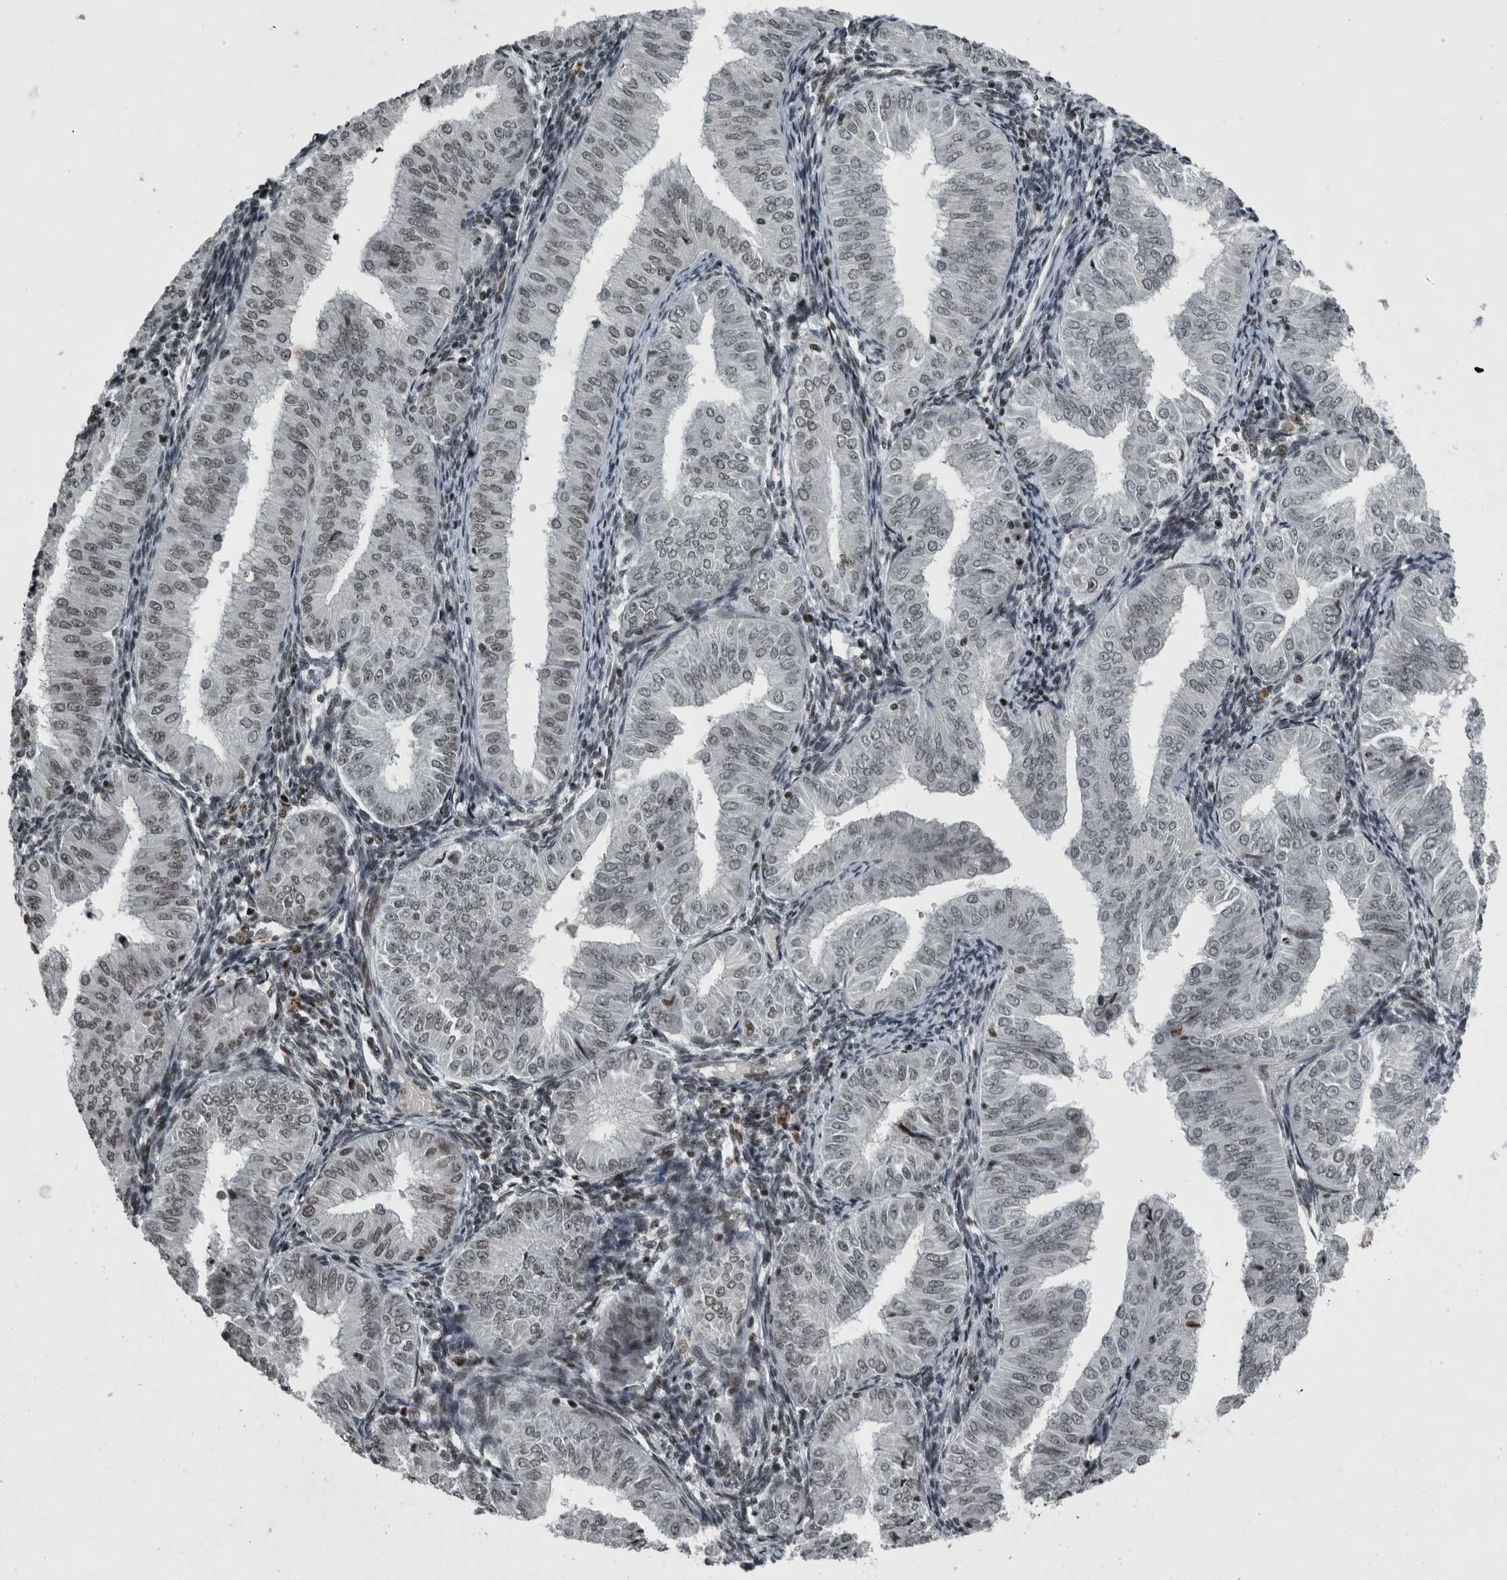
{"staining": {"intensity": "weak", "quantity": "25%-75%", "location": "nuclear"}, "tissue": "endometrial cancer", "cell_type": "Tumor cells", "image_type": "cancer", "snomed": [{"axis": "morphology", "description": "Normal tissue, NOS"}, {"axis": "morphology", "description": "Adenocarcinoma, NOS"}, {"axis": "topography", "description": "Endometrium"}], "caption": "Protein expression analysis of adenocarcinoma (endometrial) reveals weak nuclear expression in approximately 25%-75% of tumor cells. Nuclei are stained in blue.", "gene": "UNC50", "patient": {"sex": "female", "age": 53}}